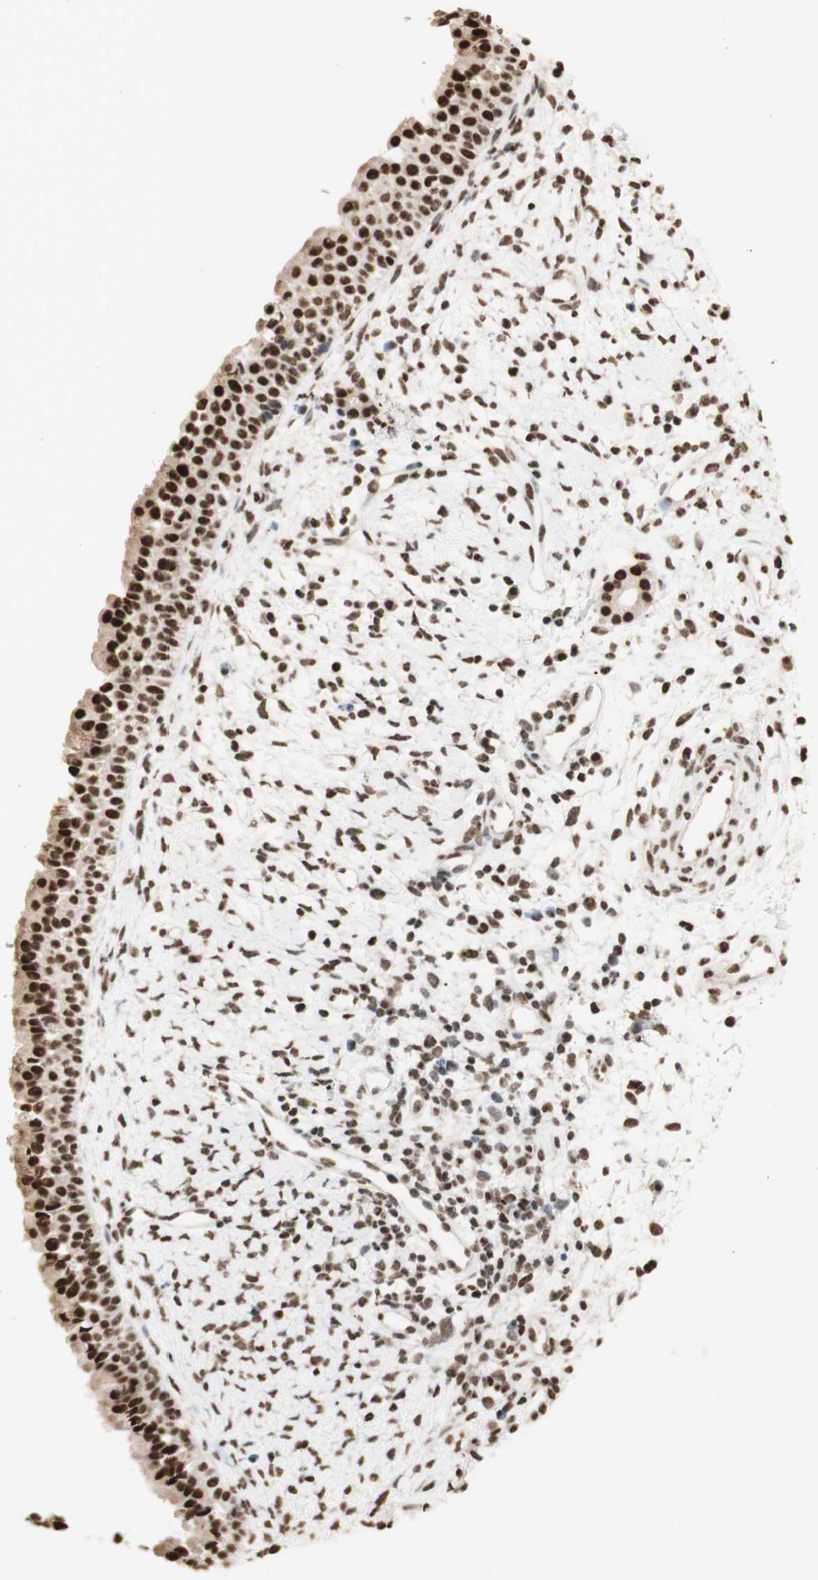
{"staining": {"intensity": "strong", "quantity": ">75%", "location": "nuclear"}, "tissue": "nasopharynx", "cell_type": "Respiratory epithelial cells", "image_type": "normal", "snomed": [{"axis": "morphology", "description": "Normal tissue, NOS"}, {"axis": "topography", "description": "Nasopharynx"}], "caption": "Nasopharynx stained with a brown dye shows strong nuclear positive positivity in approximately >75% of respiratory epithelial cells.", "gene": "HNRNPA2B1", "patient": {"sex": "male", "age": 22}}